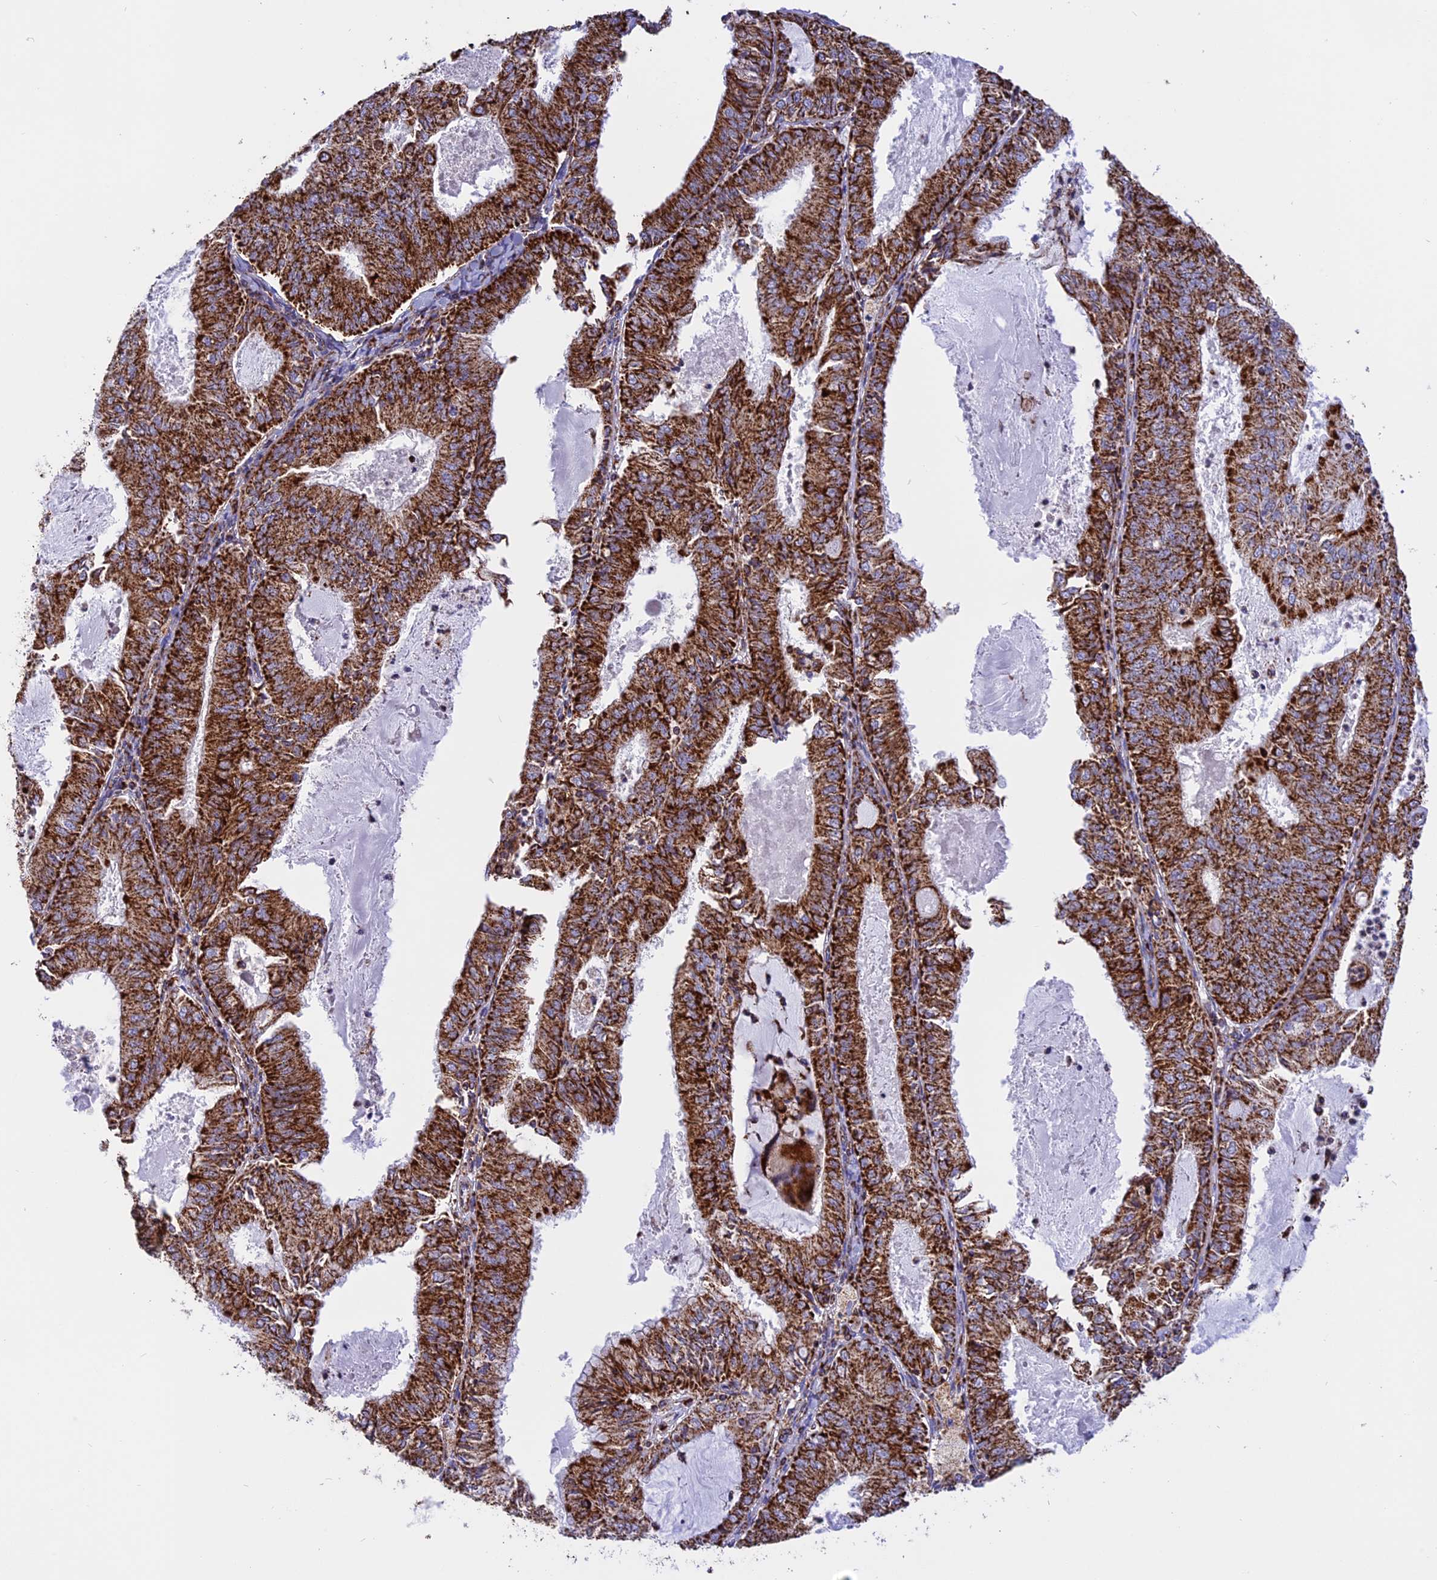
{"staining": {"intensity": "strong", "quantity": ">75%", "location": "cytoplasmic/membranous"}, "tissue": "endometrial cancer", "cell_type": "Tumor cells", "image_type": "cancer", "snomed": [{"axis": "morphology", "description": "Adenocarcinoma, NOS"}, {"axis": "topography", "description": "Endometrium"}], "caption": "About >75% of tumor cells in human adenocarcinoma (endometrial) demonstrate strong cytoplasmic/membranous protein positivity as visualized by brown immunohistochemical staining.", "gene": "UQCRB", "patient": {"sex": "female", "age": 57}}